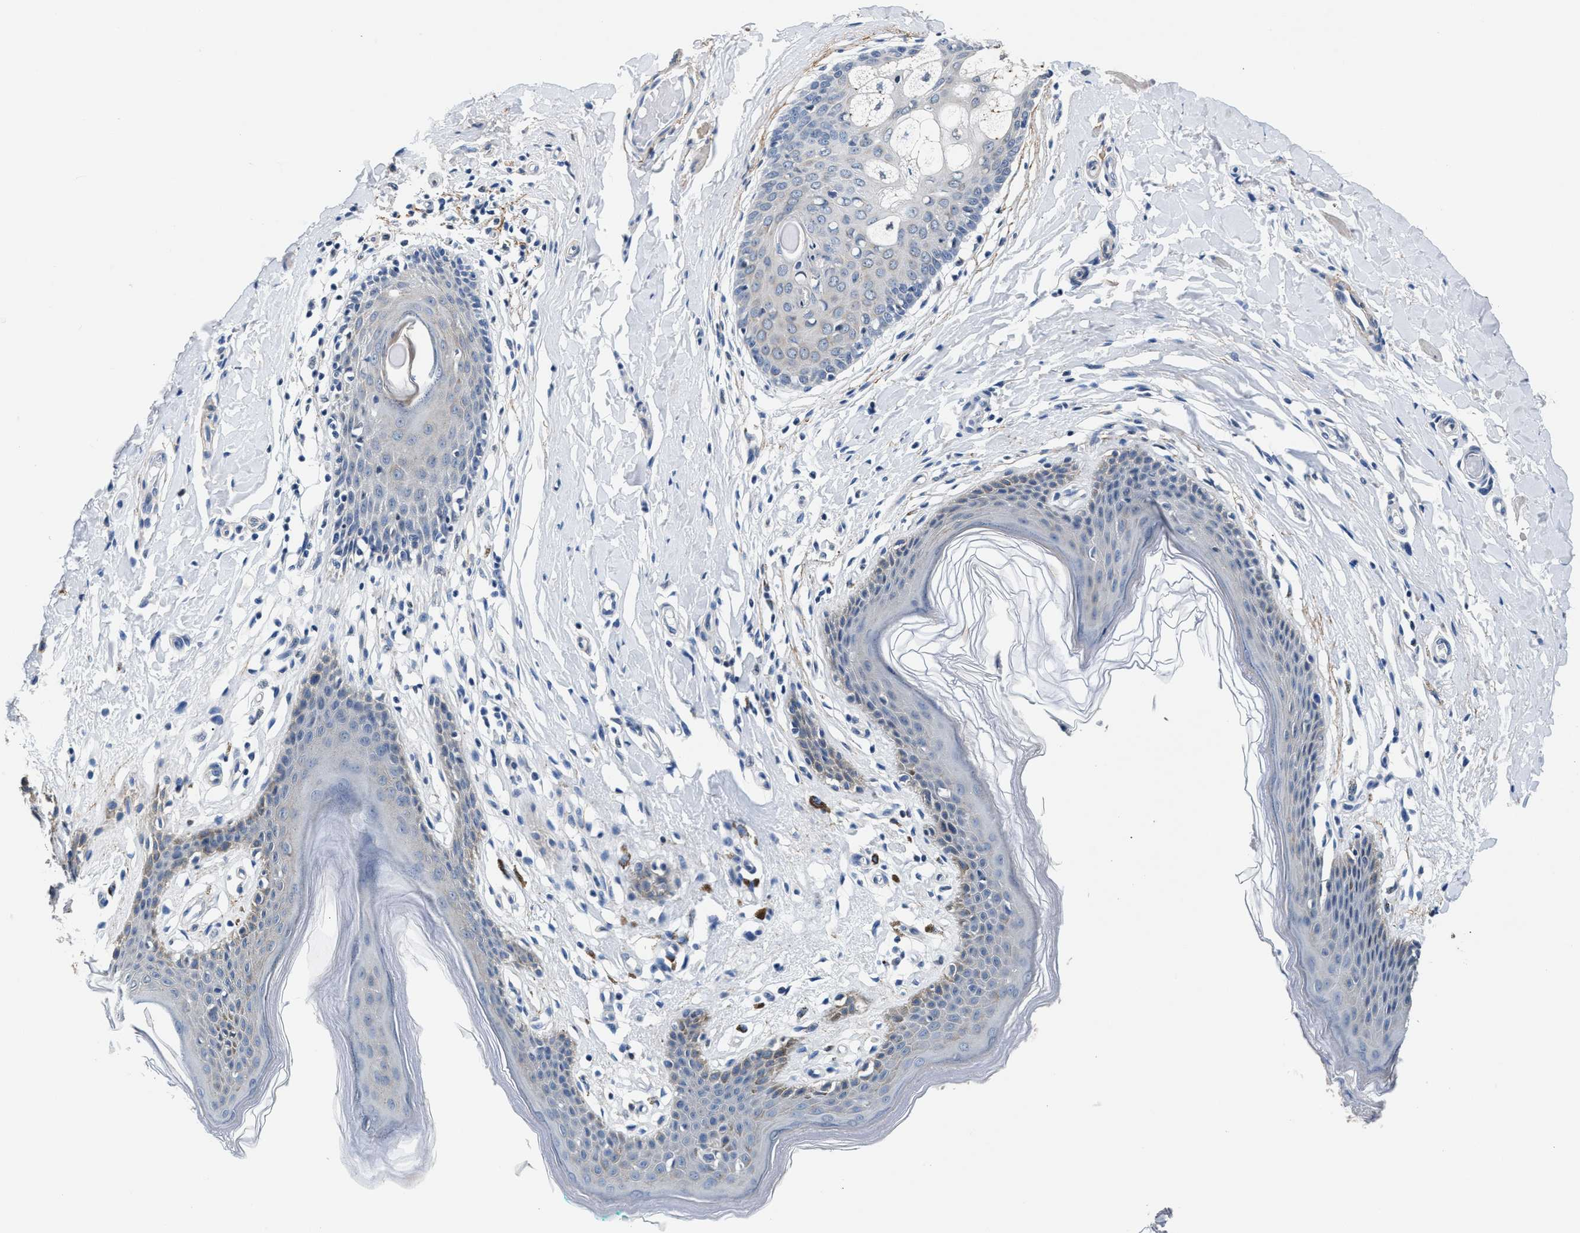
{"staining": {"intensity": "negative", "quantity": "none", "location": "none"}, "tissue": "skin", "cell_type": "Epidermal cells", "image_type": "normal", "snomed": [{"axis": "morphology", "description": "Normal tissue, NOS"}, {"axis": "topography", "description": "Vulva"}], "caption": "An IHC photomicrograph of benign skin is shown. There is no staining in epidermal cells of skin. (DAB IHC visualized using brightfield microscopy, high magnification).", "gene": "MYH3", "patient": {"sex": "female", "age": 66}}